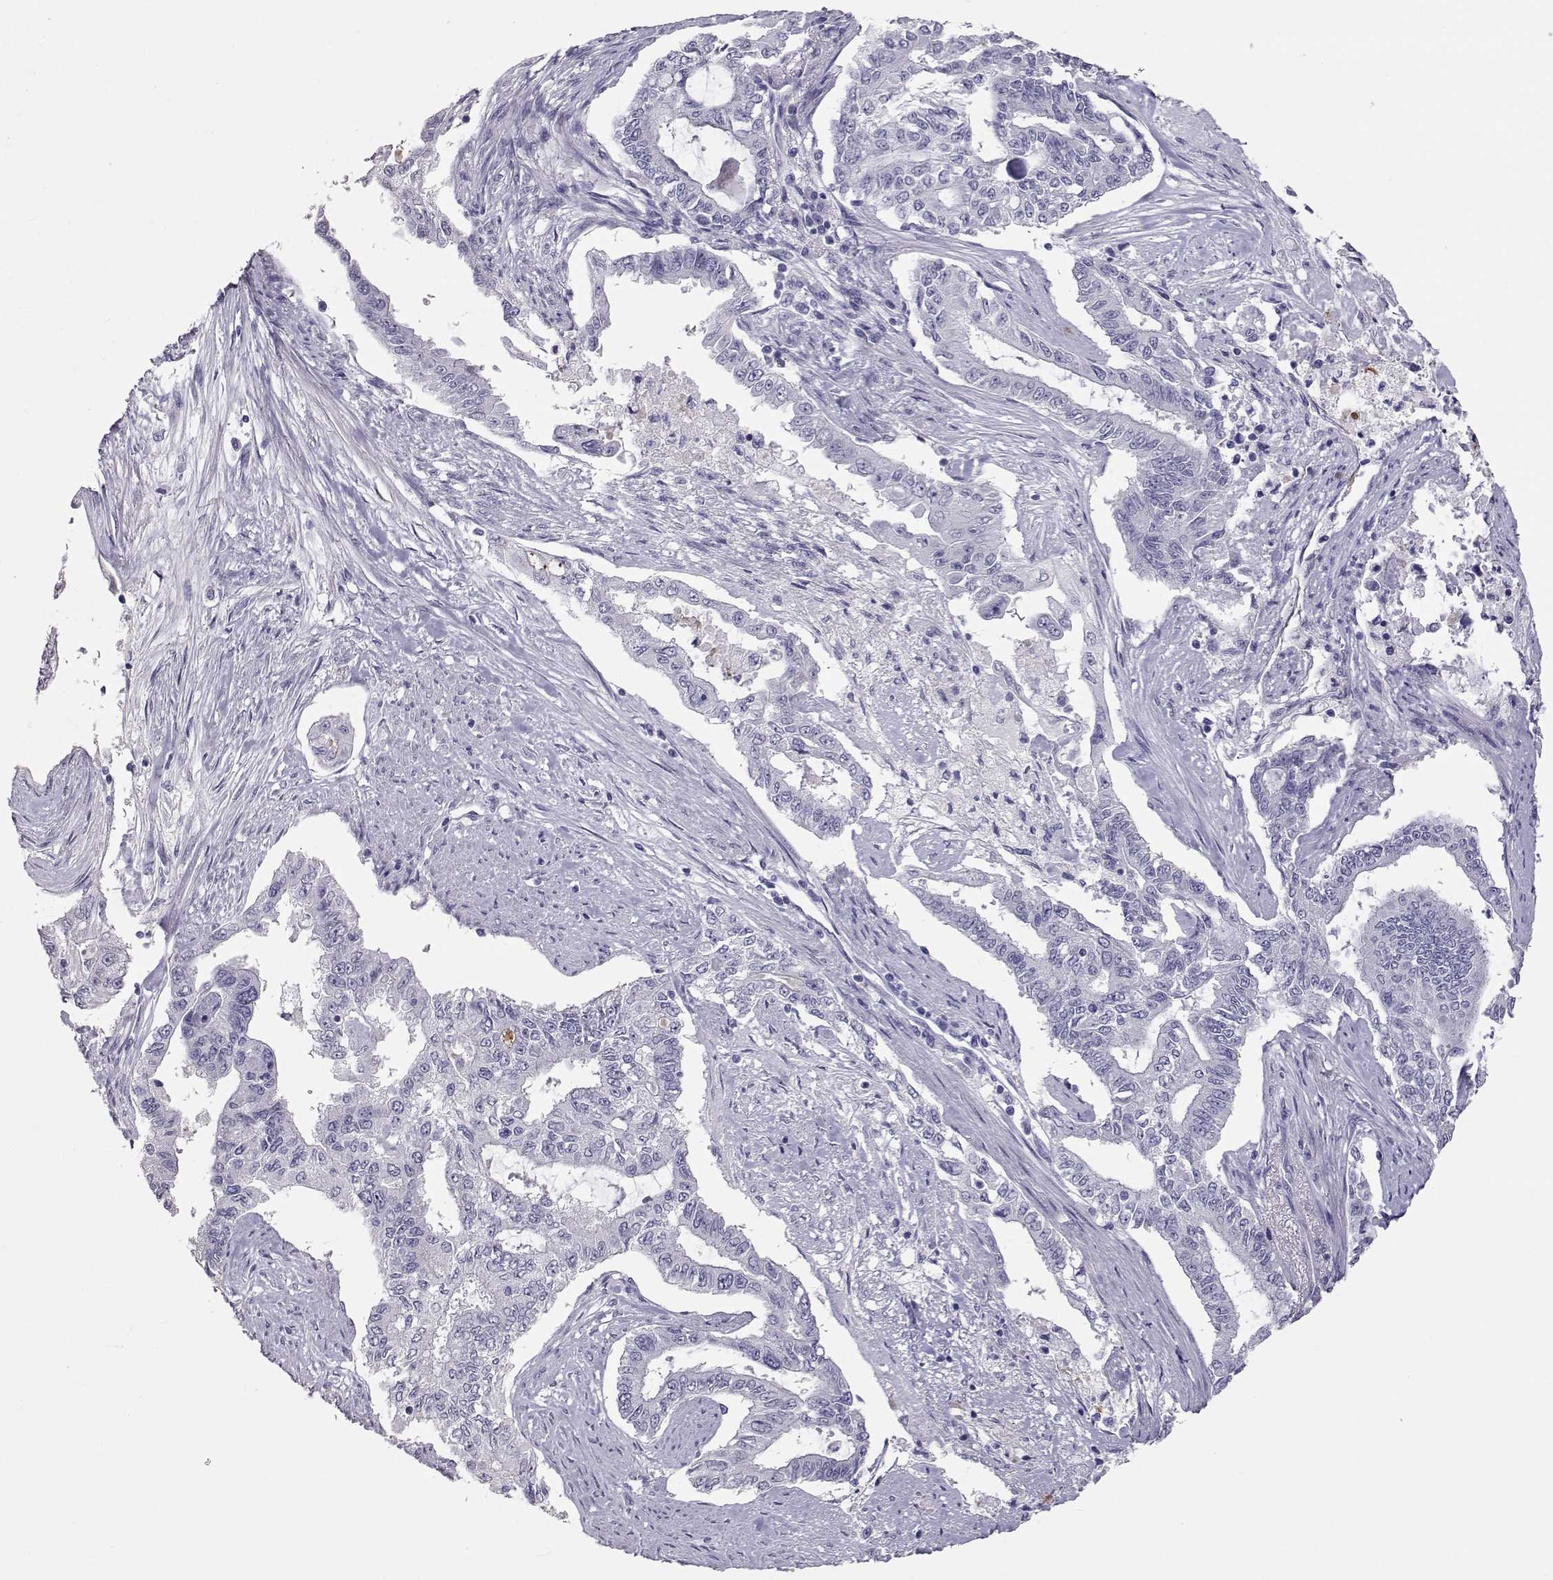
{"staining": {"intensity": "negative", "quantity": "none", "location": "none"}, "tissue": "endometrial cancer", "cell_type": "Tumor cells", "image_type": "cancer", "snomed": [{"axis": "morphology", "description": "Adenocarcinoma, NOS"}, {"axis": "topography", "description": "Uterus"}], "caption": "This is a micrograph of immunohistochemistry staining of endometrial cancer, which shows no positivity in tumor cells.", "gene": "PMCH", "patient": {"sex": "female", "age": 59}}